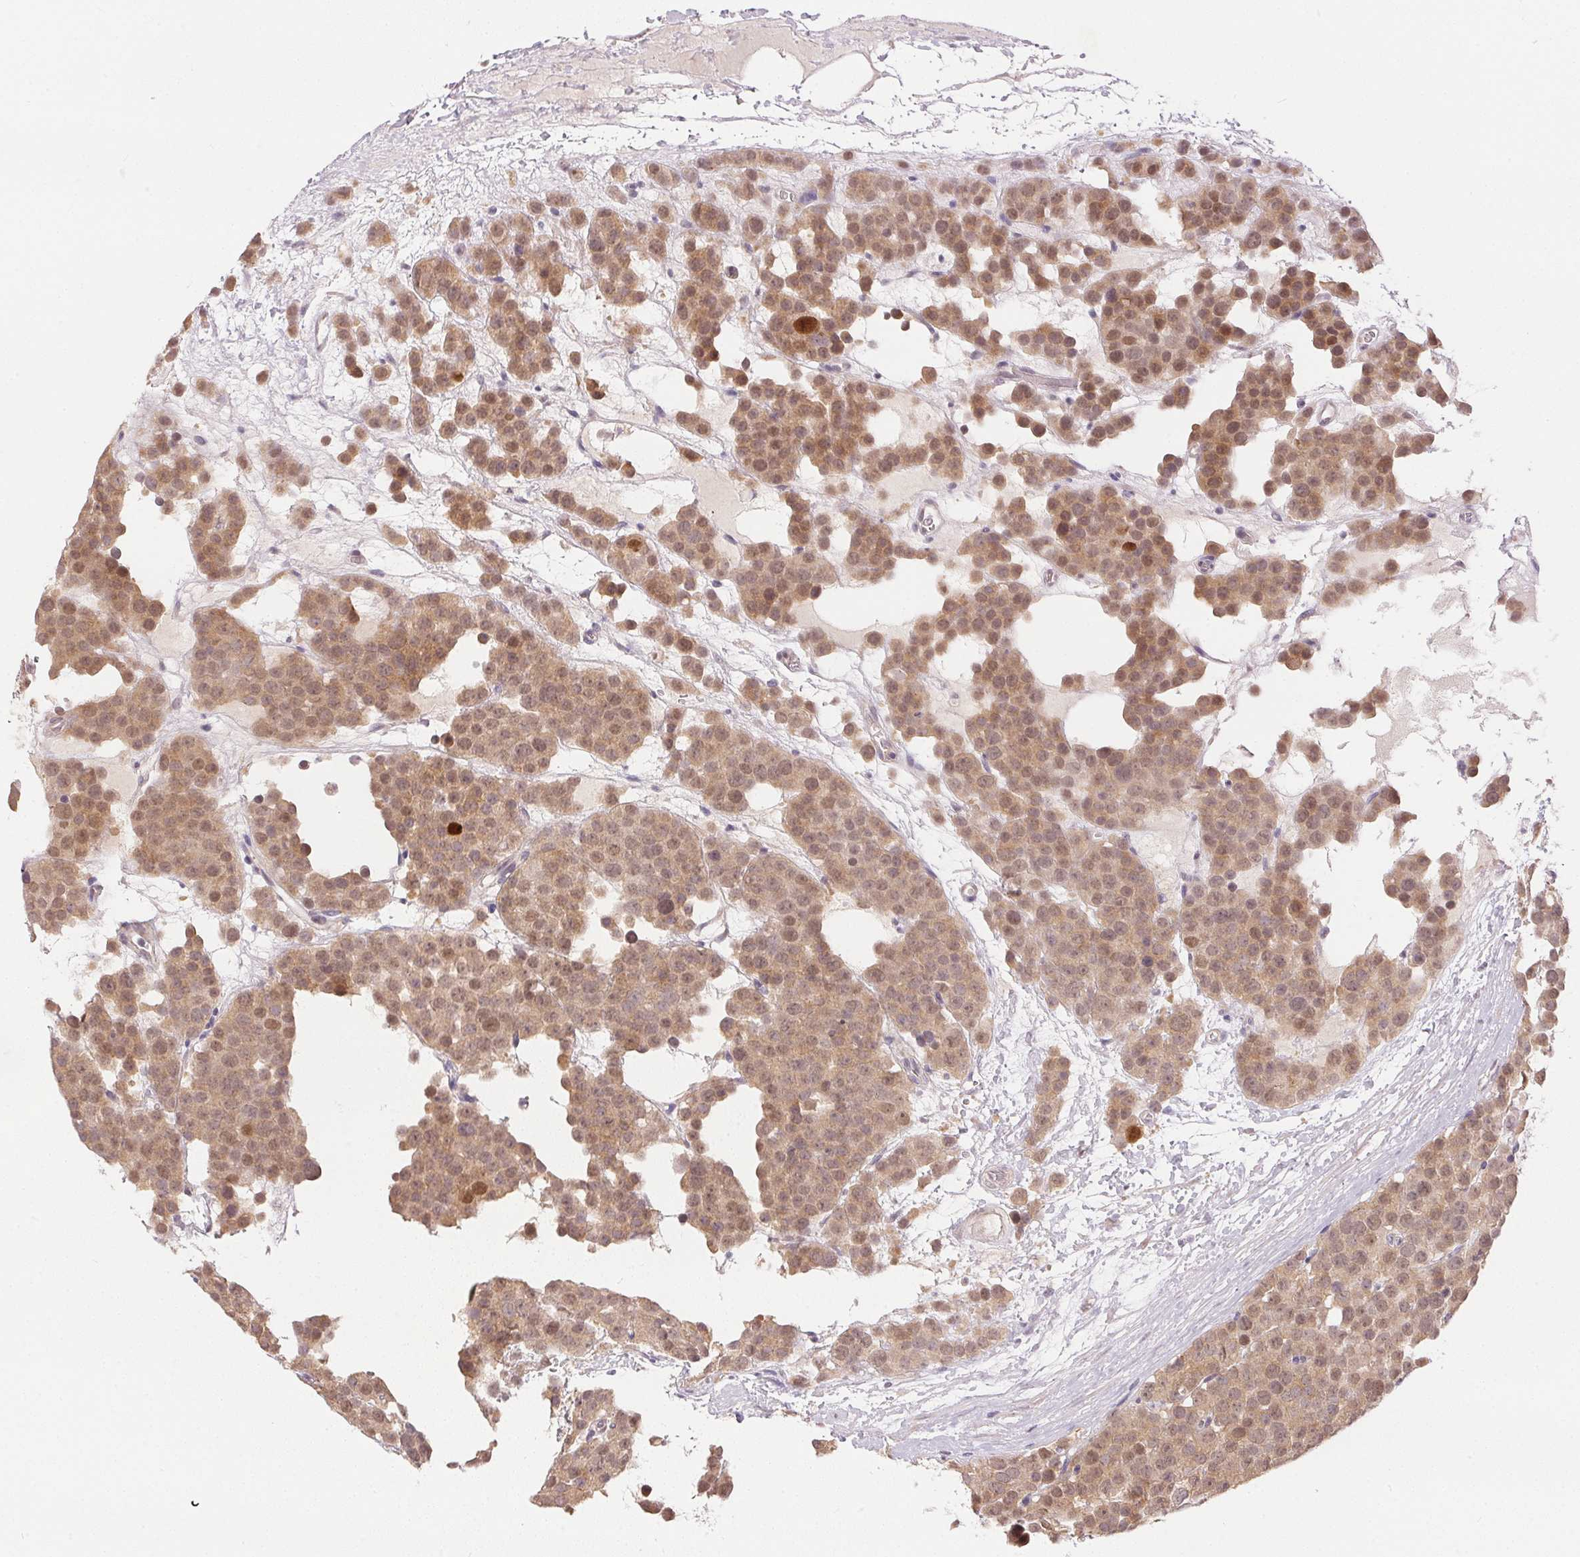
{"staining": {"intensity": "moderate", "quantity": ">75%", "location": "cytoplasmic/membranous,nuclear"}, "tissue": "testis cancer", "cell_type": "Tumor cells", "image_type": "cancer", "snomed": [{"axis": "morphology", "description": "Seminoma, NOS"}, {"axis": "topography", "description": "Testis"}], "caption": "Moderate cytoplasmic/membranous and nuclear staining is present in about >75% of tumor cells in testis cancer.", "gene": "TTC23L", "patient": {"sex": "male", "age": 71}}